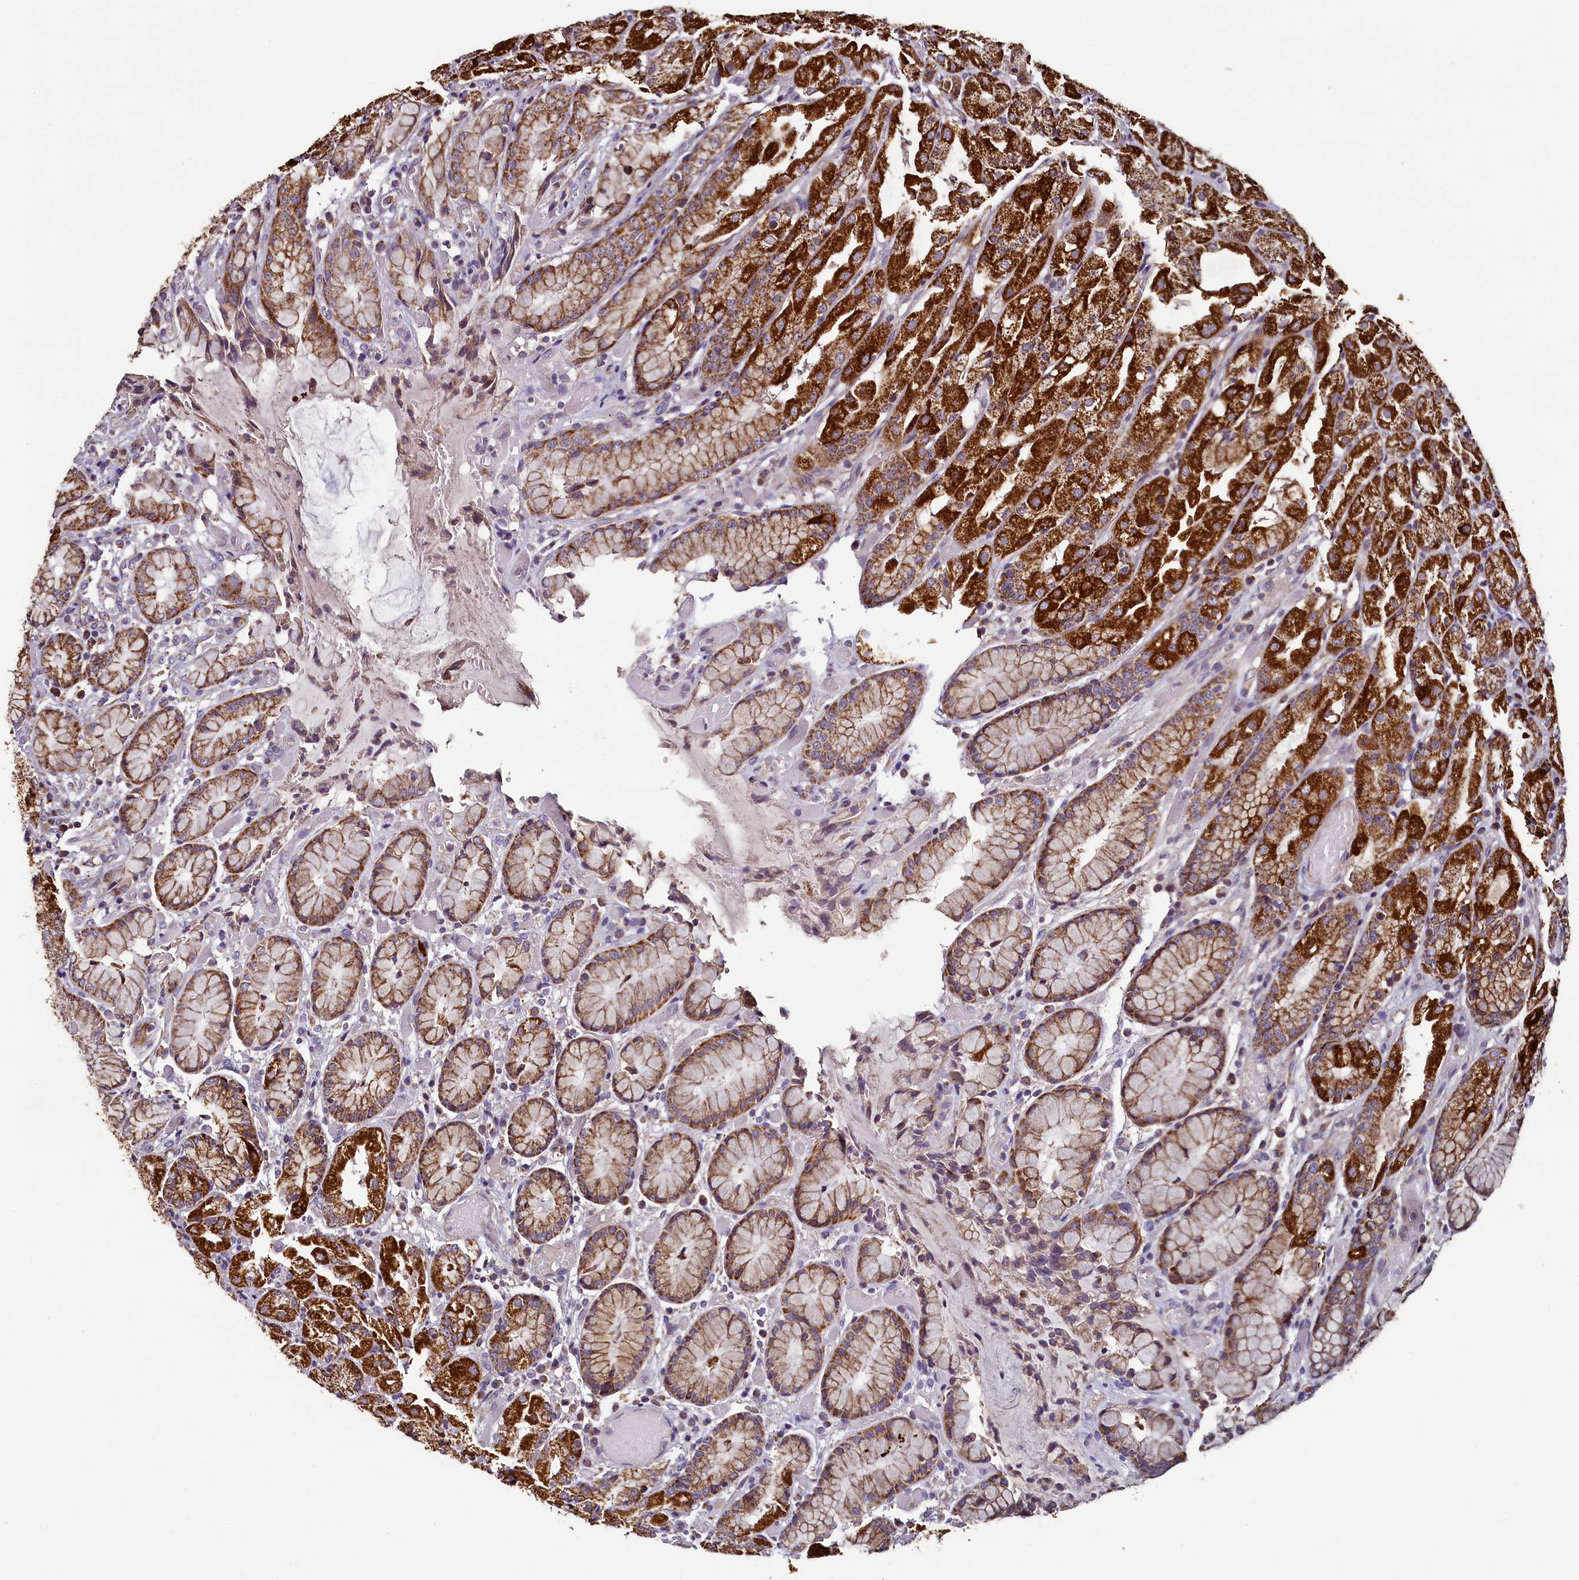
{"staining": {"intensity": "strong", "quantity": "25%-75%", "location": "cytoplasmic/membranous"}, "tissue": "stomach", "cell_type": "Glandular cells", "image_type": "normal", "snomed": [{"axis": "morphology", "description": "Normal tissue, NOS"}, {"axis": "topography", "description": "Stomach, upper"}], "caption": "Protein analysis of benign stomach demonstrates strong cytoplasmic/membranous positivity in approximately 25%-75% of glandular cells. (IHC, brightfield microscopy, high magnification).", "gene": "COQ9", "patient": {"sex": "male", "age": 72}}